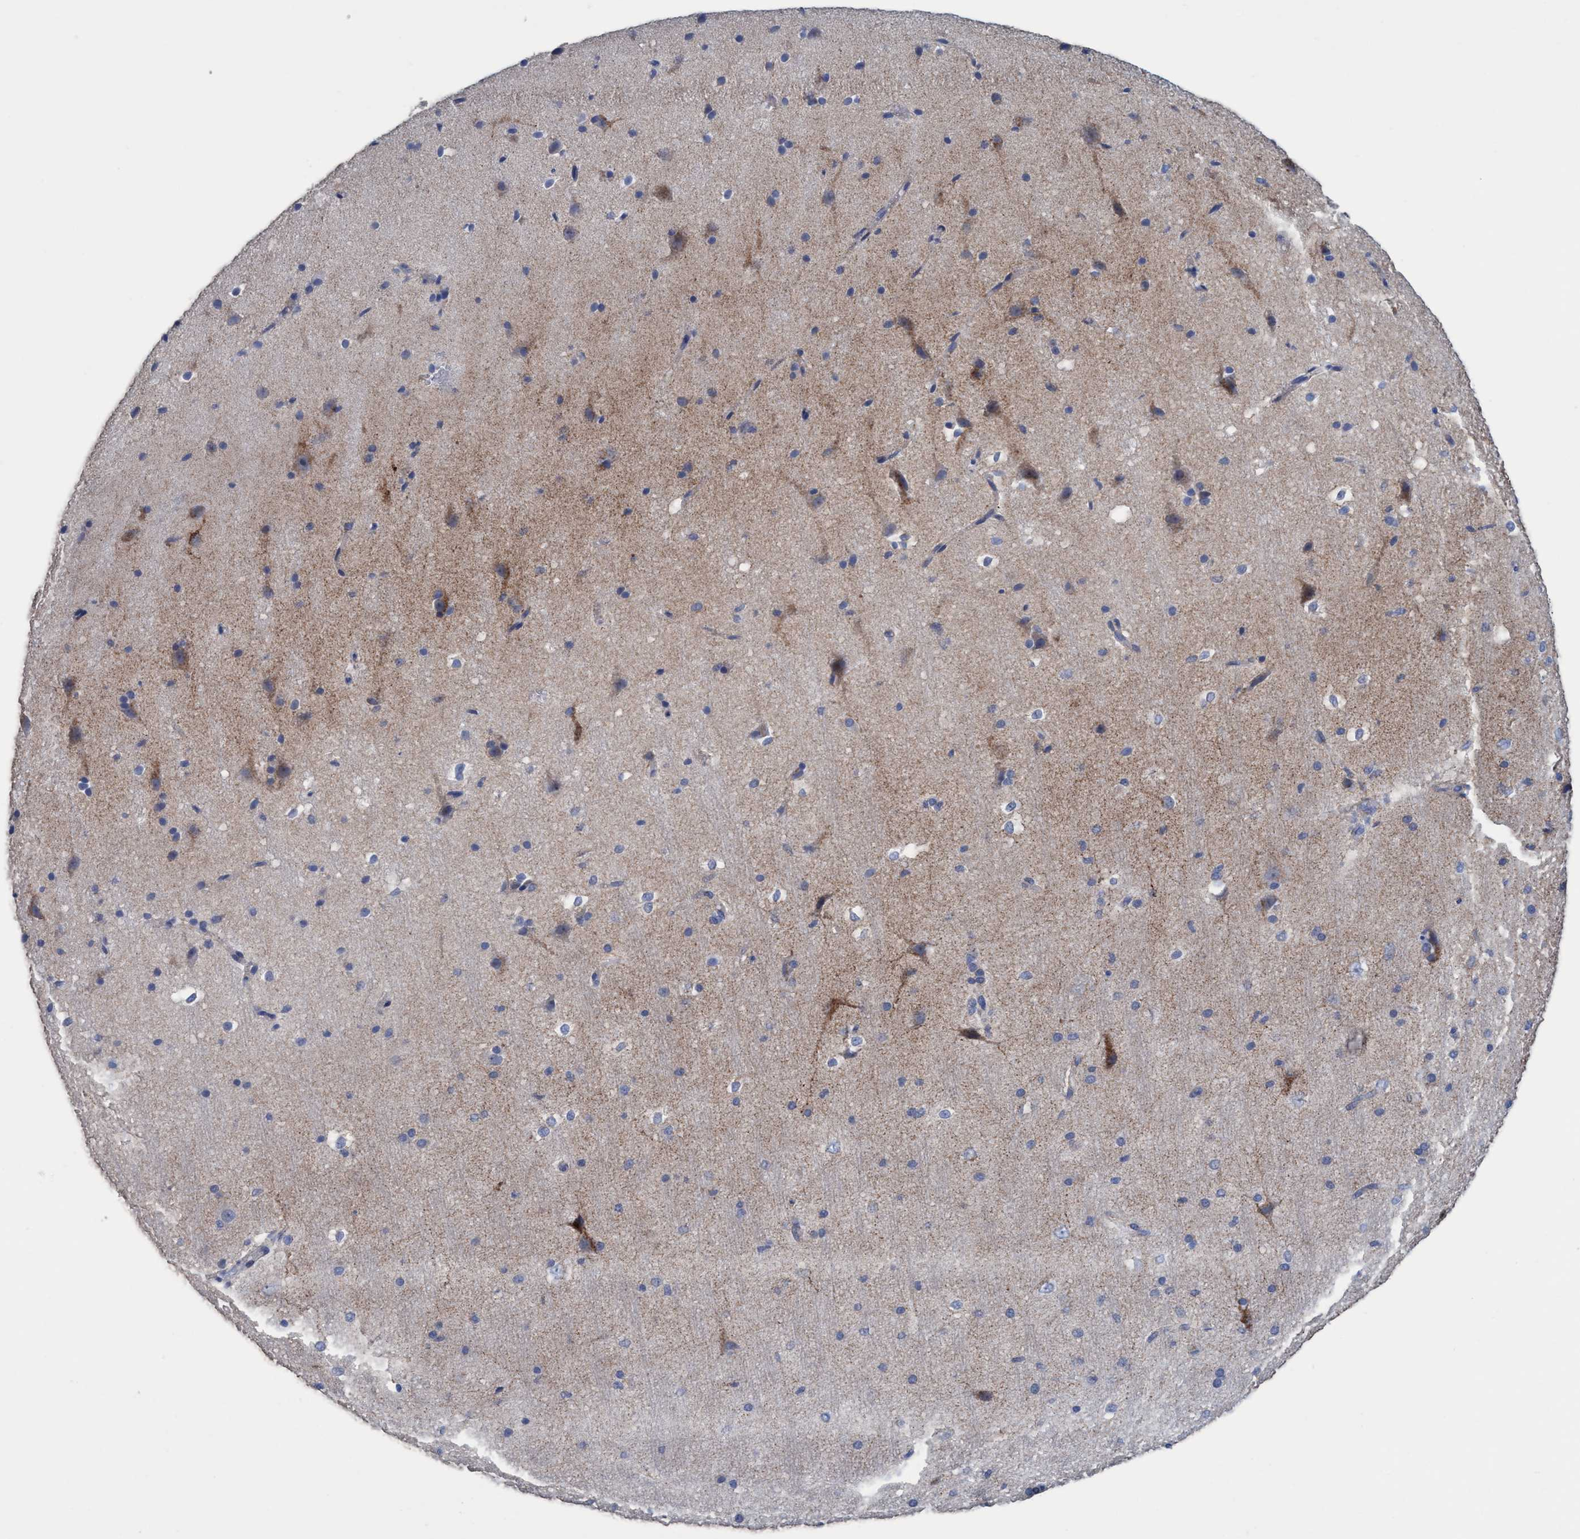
{"staining": {"intensity": "negative", "quantity": "none", "location": "none"}, "tissue": "cerebral cortex", "cell_type": "Endothelial cells", "image_type": "normal", "snomed": [{"axis": "morphology", "description": "Normal tissue, NOS"}, {"axis": "morphology", "description": "Developmental malformation"}, {"axis": "topography", "description": "Cerebral cortex"}], "caption": "High magnification brightfield microscopy of normal cerebral cortex stained with DAB (brown) and counterstained with hematoxylin (blue): endothelial cells show no significant positivity. (Immunohistochemistry, brightfield microscopy, high magnification).", "gene": "RSAD1", "patient": {"sex": "female", "age": 30}}